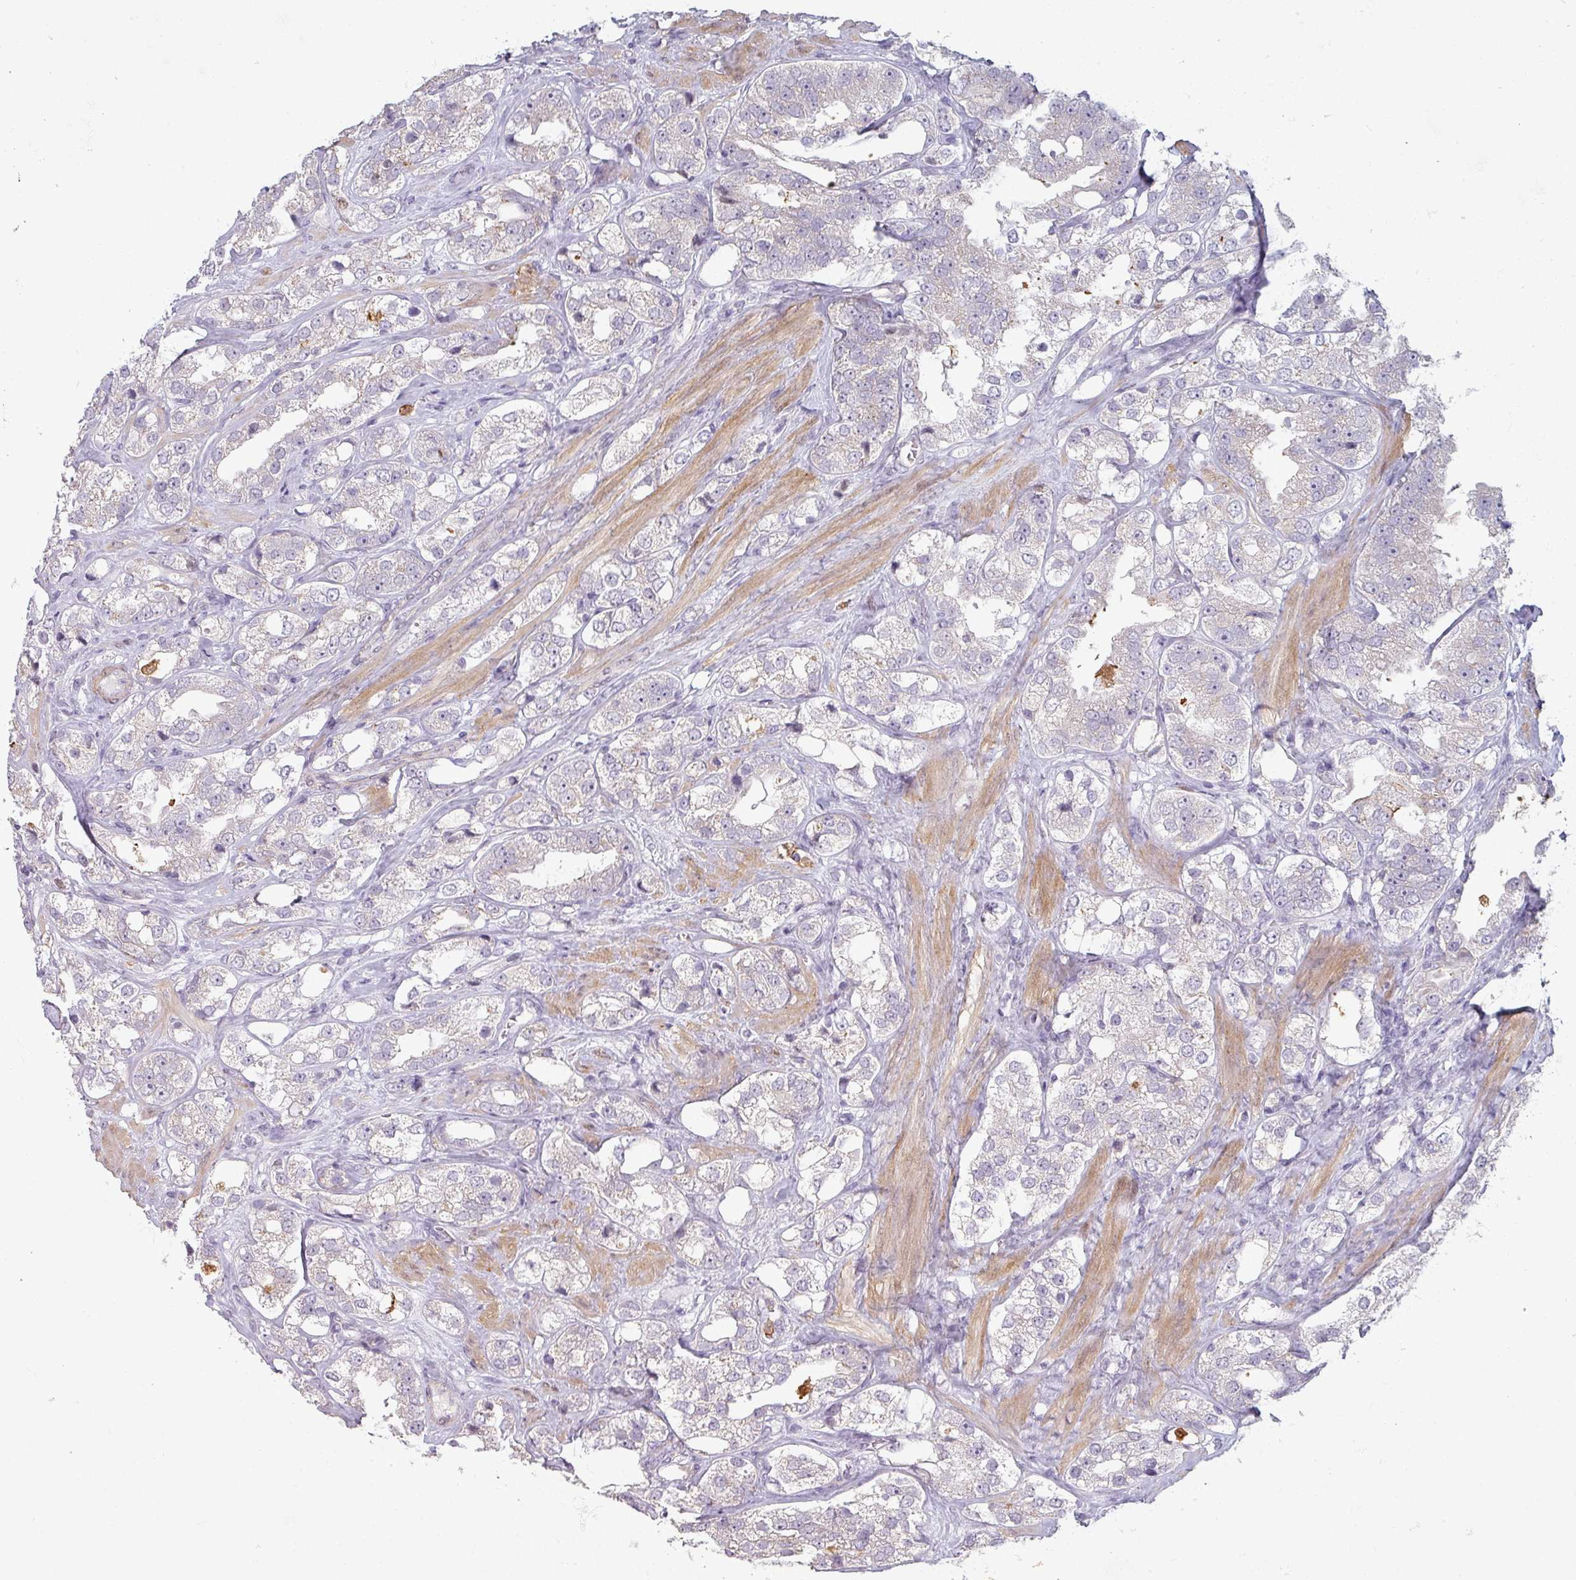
{"staining": {"intensity": "negative", "quantity": "none", "location": "none"}, "tissue": "prostate cancer", "cell_type": "Tumor cells", "image_type": "cancer", "snomed": [{"axis": "morphology", "description": "Adenocarcinoma, NOS"}, {"axis": "topography", "description": "Prostate"}], "caption": "Immunohistochemistry (IHC) of human prostate adenocarcinoma shows no positivity in tumor cells.", "gene": "MAGEC3", "patient": {"sex": "male", "age": 79}}